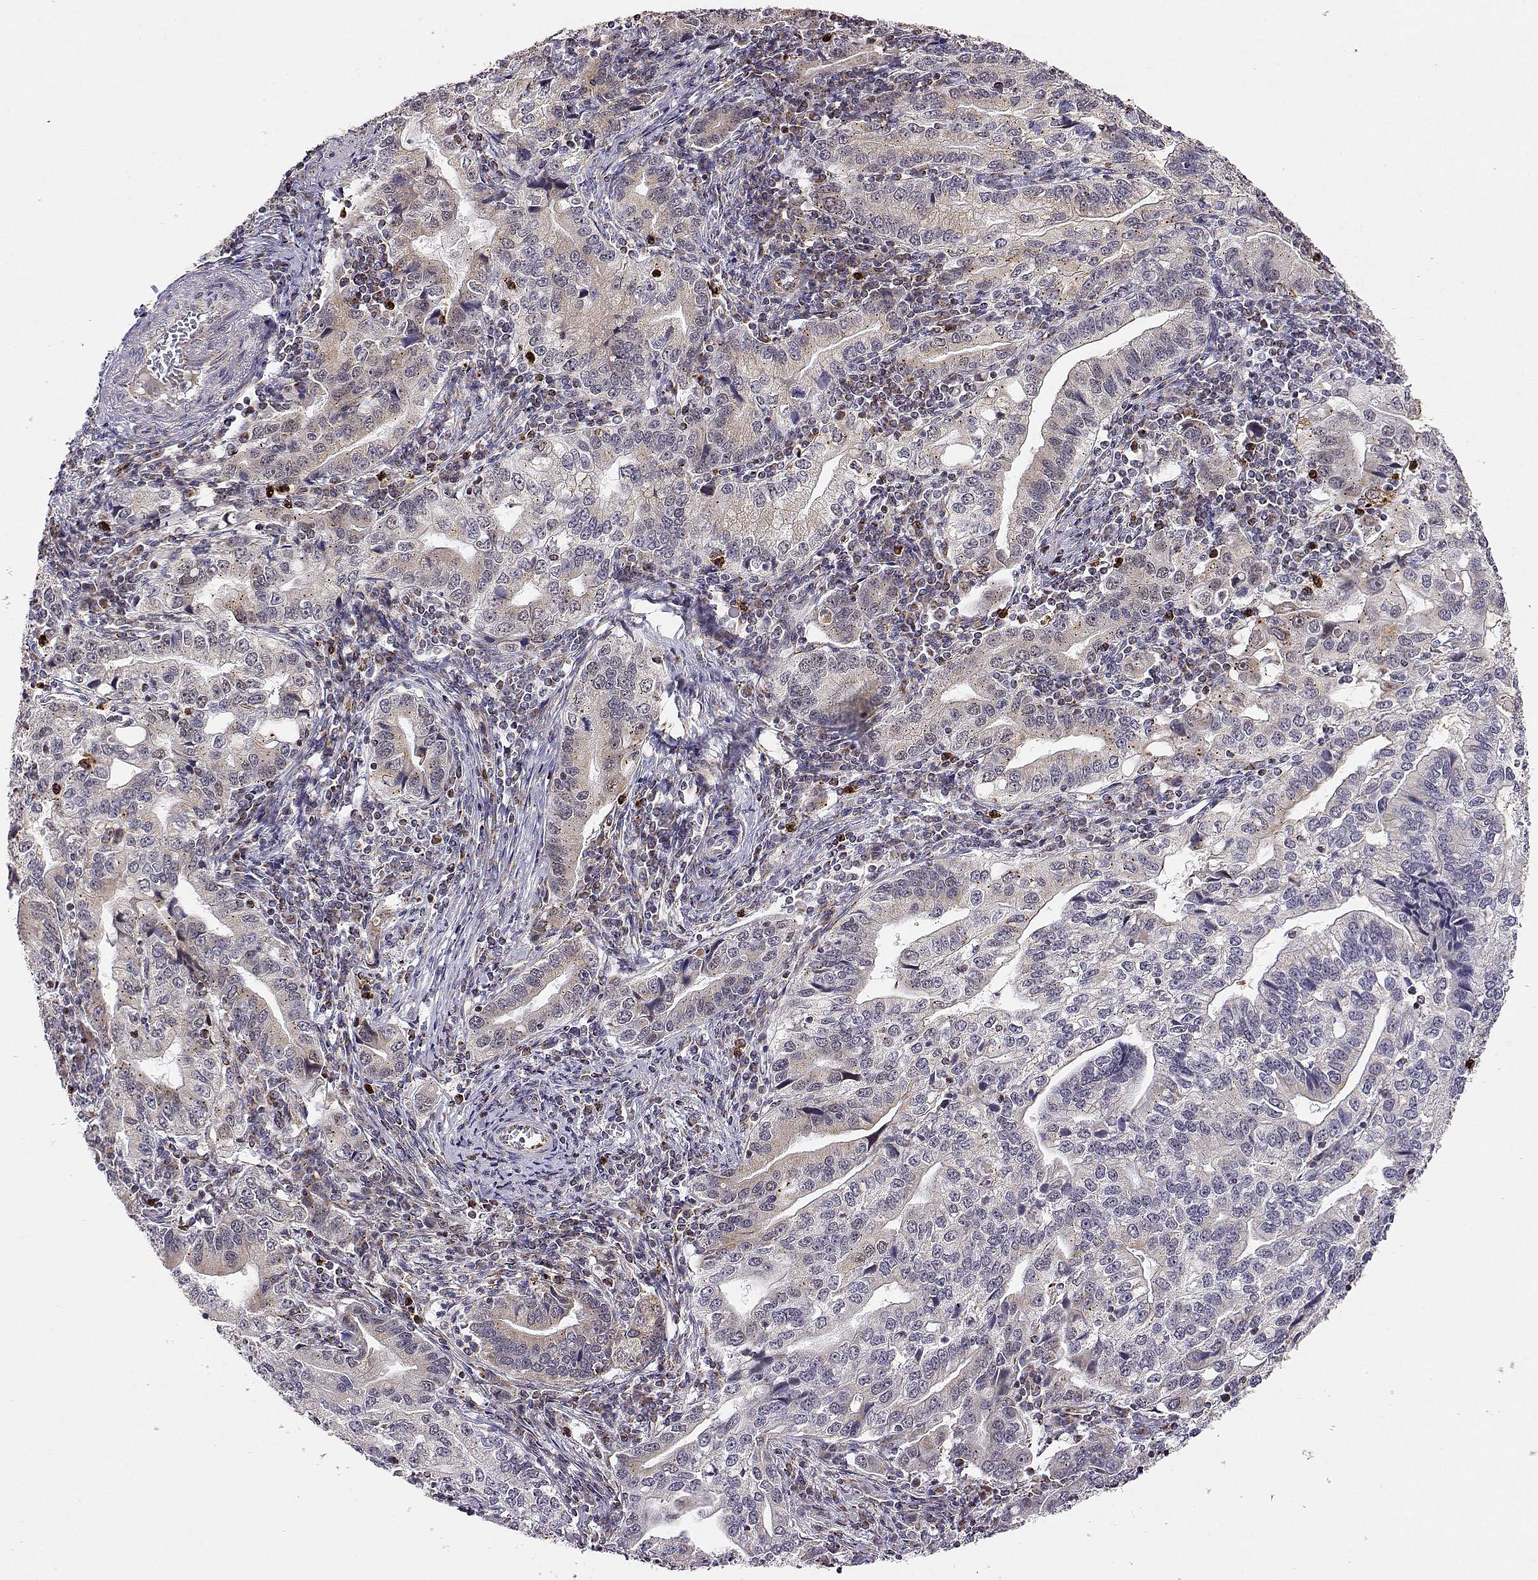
{"staining": {"intensity": "weak", "quantity": "25%-75%", "location": "cytoplasmic/membranous"}, "tissue": "stomach cancer", "cell_type": "Tumor cells", "image_type": "cancer", "snomed": [{"axis": "morphology", "description": "Adenocarcinoma, NOS"}, {"axis": "topography", "description": "Stomach, lower"}], "caption": "Stomach cancer stained with immunohistochemistry (IHC) demonstrates weak cytoplasmic/membranous staining in about 25%-75% of tumor cells.", "gene": "EXOG", "patient": {"sex": "female", "age": 72}}